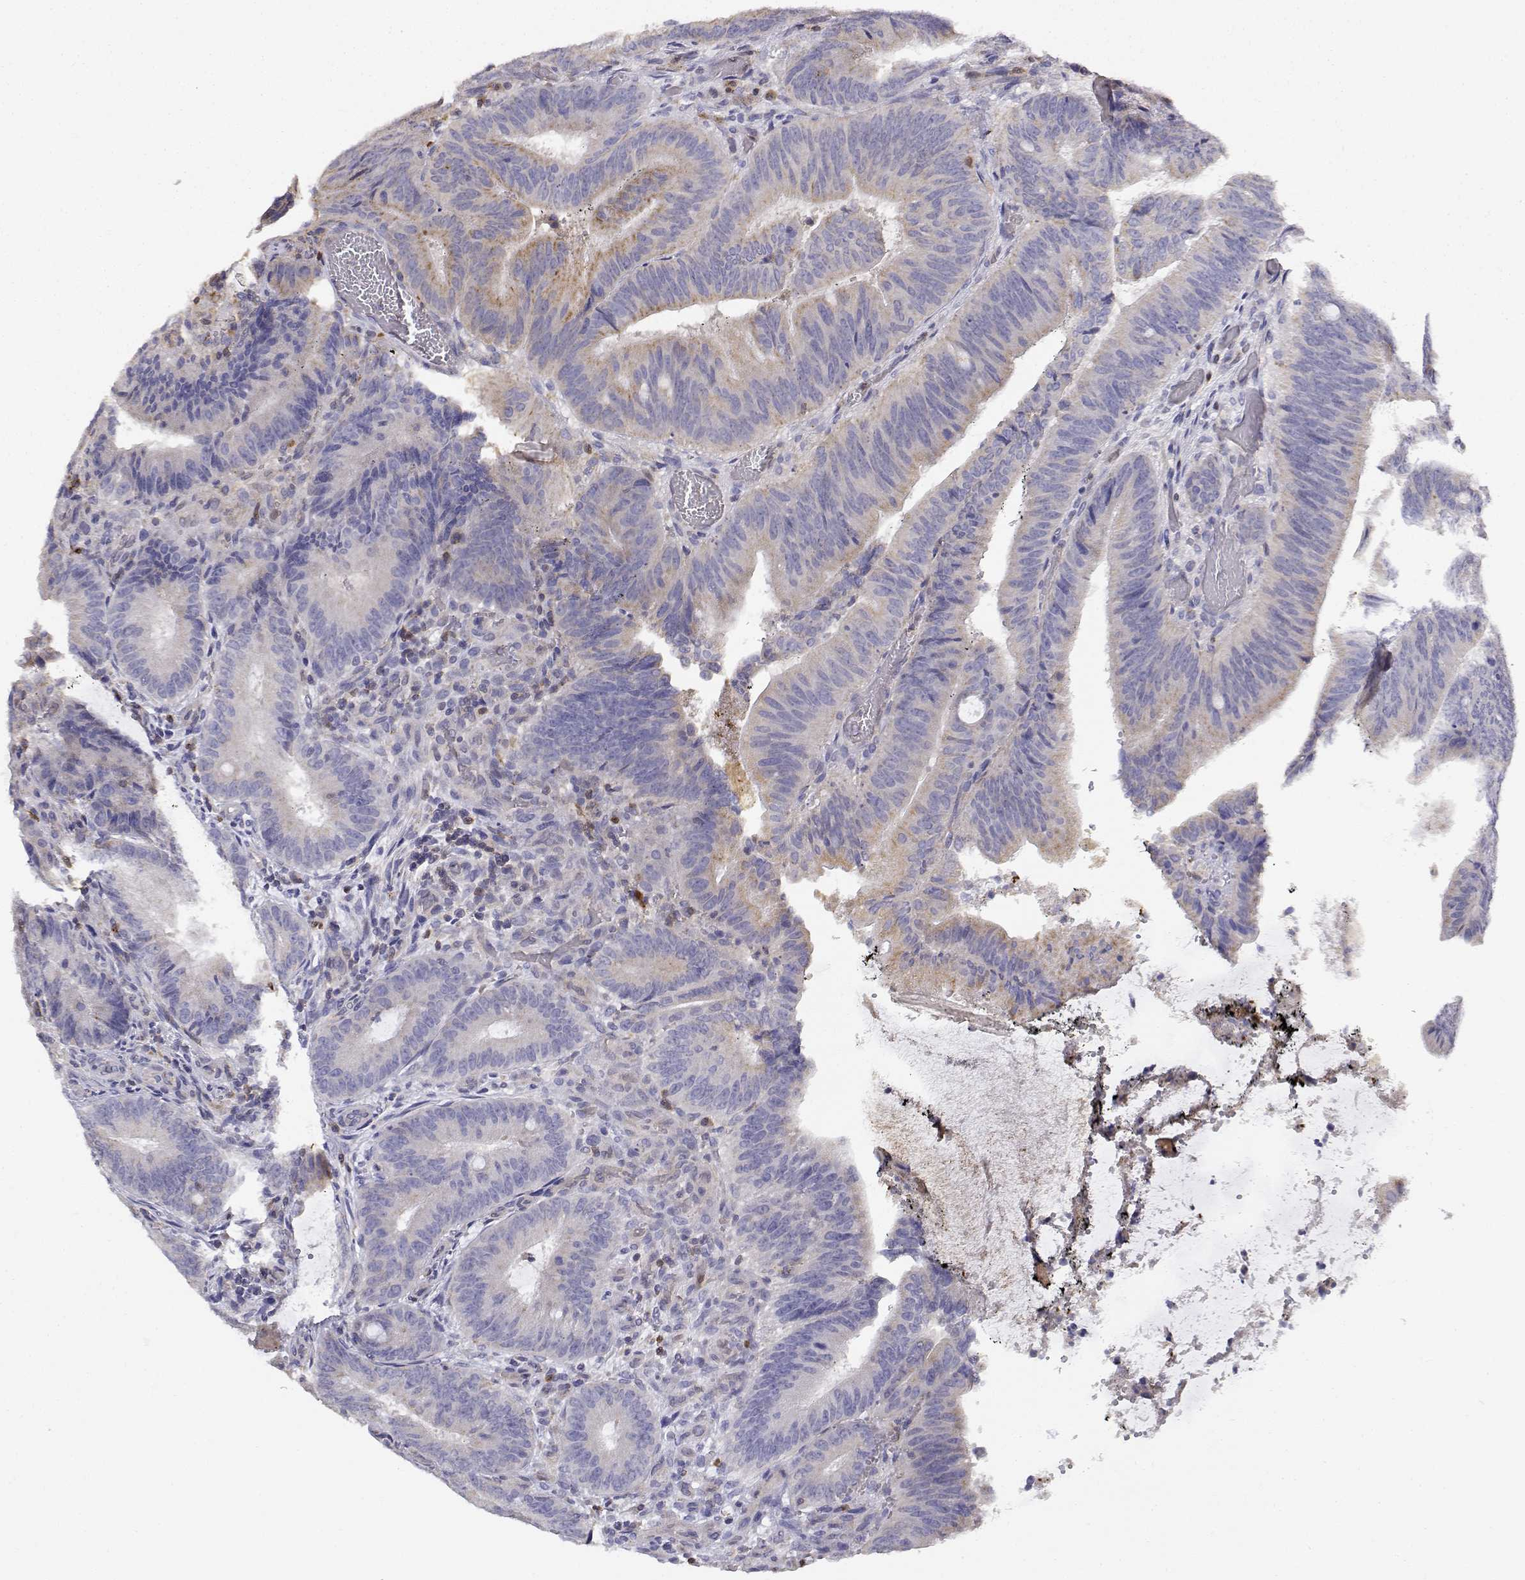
{"staining": {"intensity": "weak", "quantity": "25%-75%", "location": "cytoplasmic/membranous"}, "tissue": "colorectal cancer", "cell_type": "Tumor cells", "image_type": "cancer", "snomed": [{"axis": "morphology", "description": "Adenocarcinoma, NOS"}, {"axis": "topography", "description": "Colon"}], "caption": "High-magnification brightfield microscopy of colorectal cancer (adenocarcinoma) stained with DAB (3,3'-diaminobenzidine) (brown) and counterstained with hematoxylin (blue). tumor cells exhibit weak cytoplasmic/membranous expression is seen in approximately25%-75% of cells.", "gene": "ADA", "patient": {"sex": "female", "age": 43}}